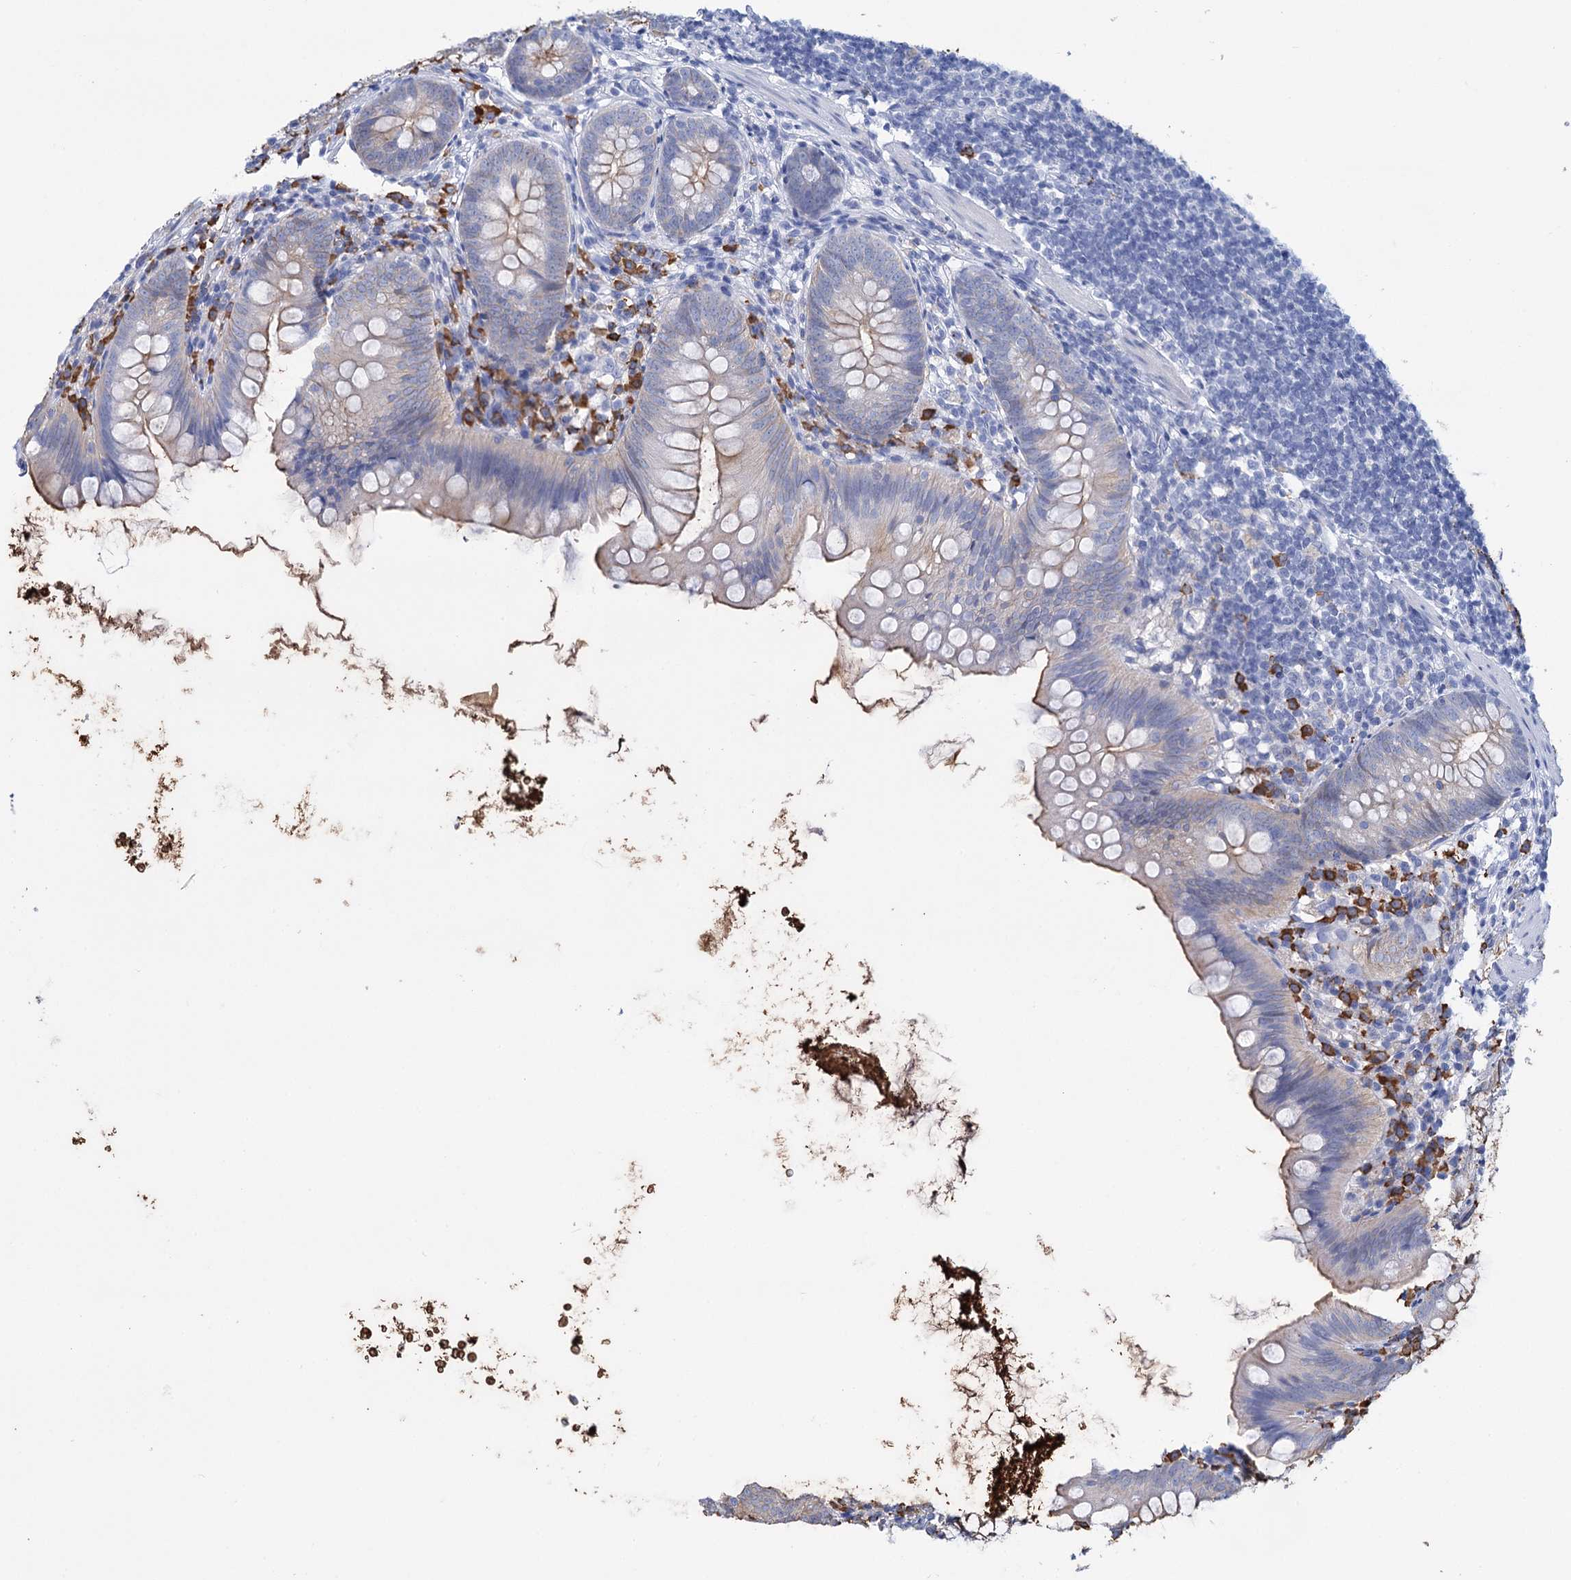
{"staining": {"intensity": "weak", "quantity": "25%-75%", "location": "cytoplasmic/membranous"}, "tissue": "appendix", "cell_type": "Glandular cells", "image_type": "normal", "snomed": [{"axis": "morphology", "description": "Normal tissue, NOS"}, {"axis": "topography", "description": "Appendix"}], "caption": "Human appendix stained for a protein (brown) exhibits weak cytoplasmic/membranous positive expression in approximately 25%-75% of glandular cells.", "gene": "FBXW12", "patient": {"sex": "female", "age": 62}}